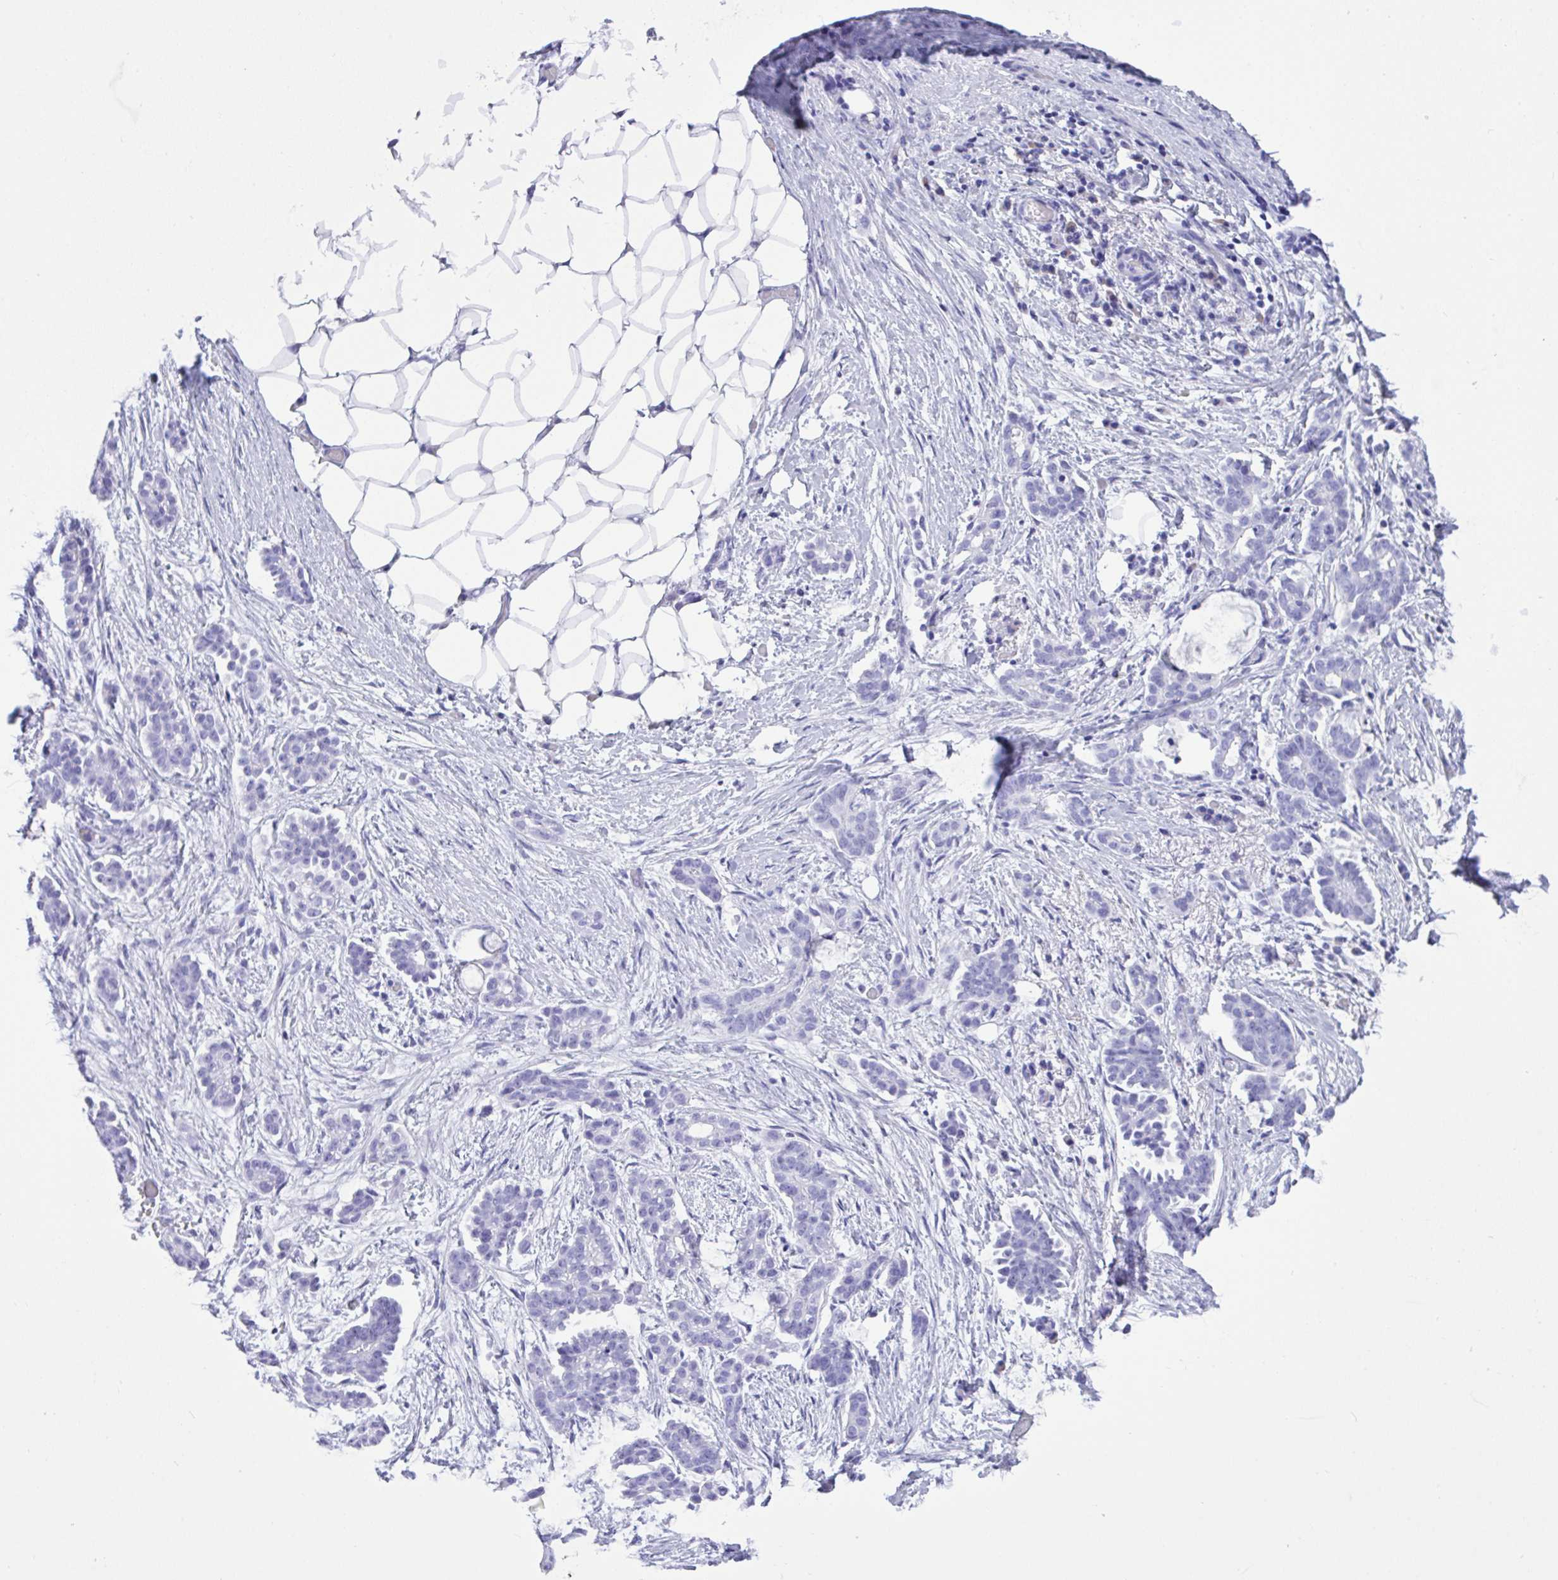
{"staining": {"intensity": "negative", "quantity": "none", "location": "none"}, "tissue": "ovarian cancer", "cell_type": "Tumor cells", "image_type": "cancer", "snomed": [{"axis": "morphology", "description": "Cystadenocarcinoma, serous, NOS"}, {"axis": "topography", "description": "Ovary"}], "caption": "Immunohistochemistry of serous cystadenocarcinoma (ovarian) shows no expression in tumor cells.", "gene": "AKR1D1", "patient": {"sex": "female", "age": 50}}